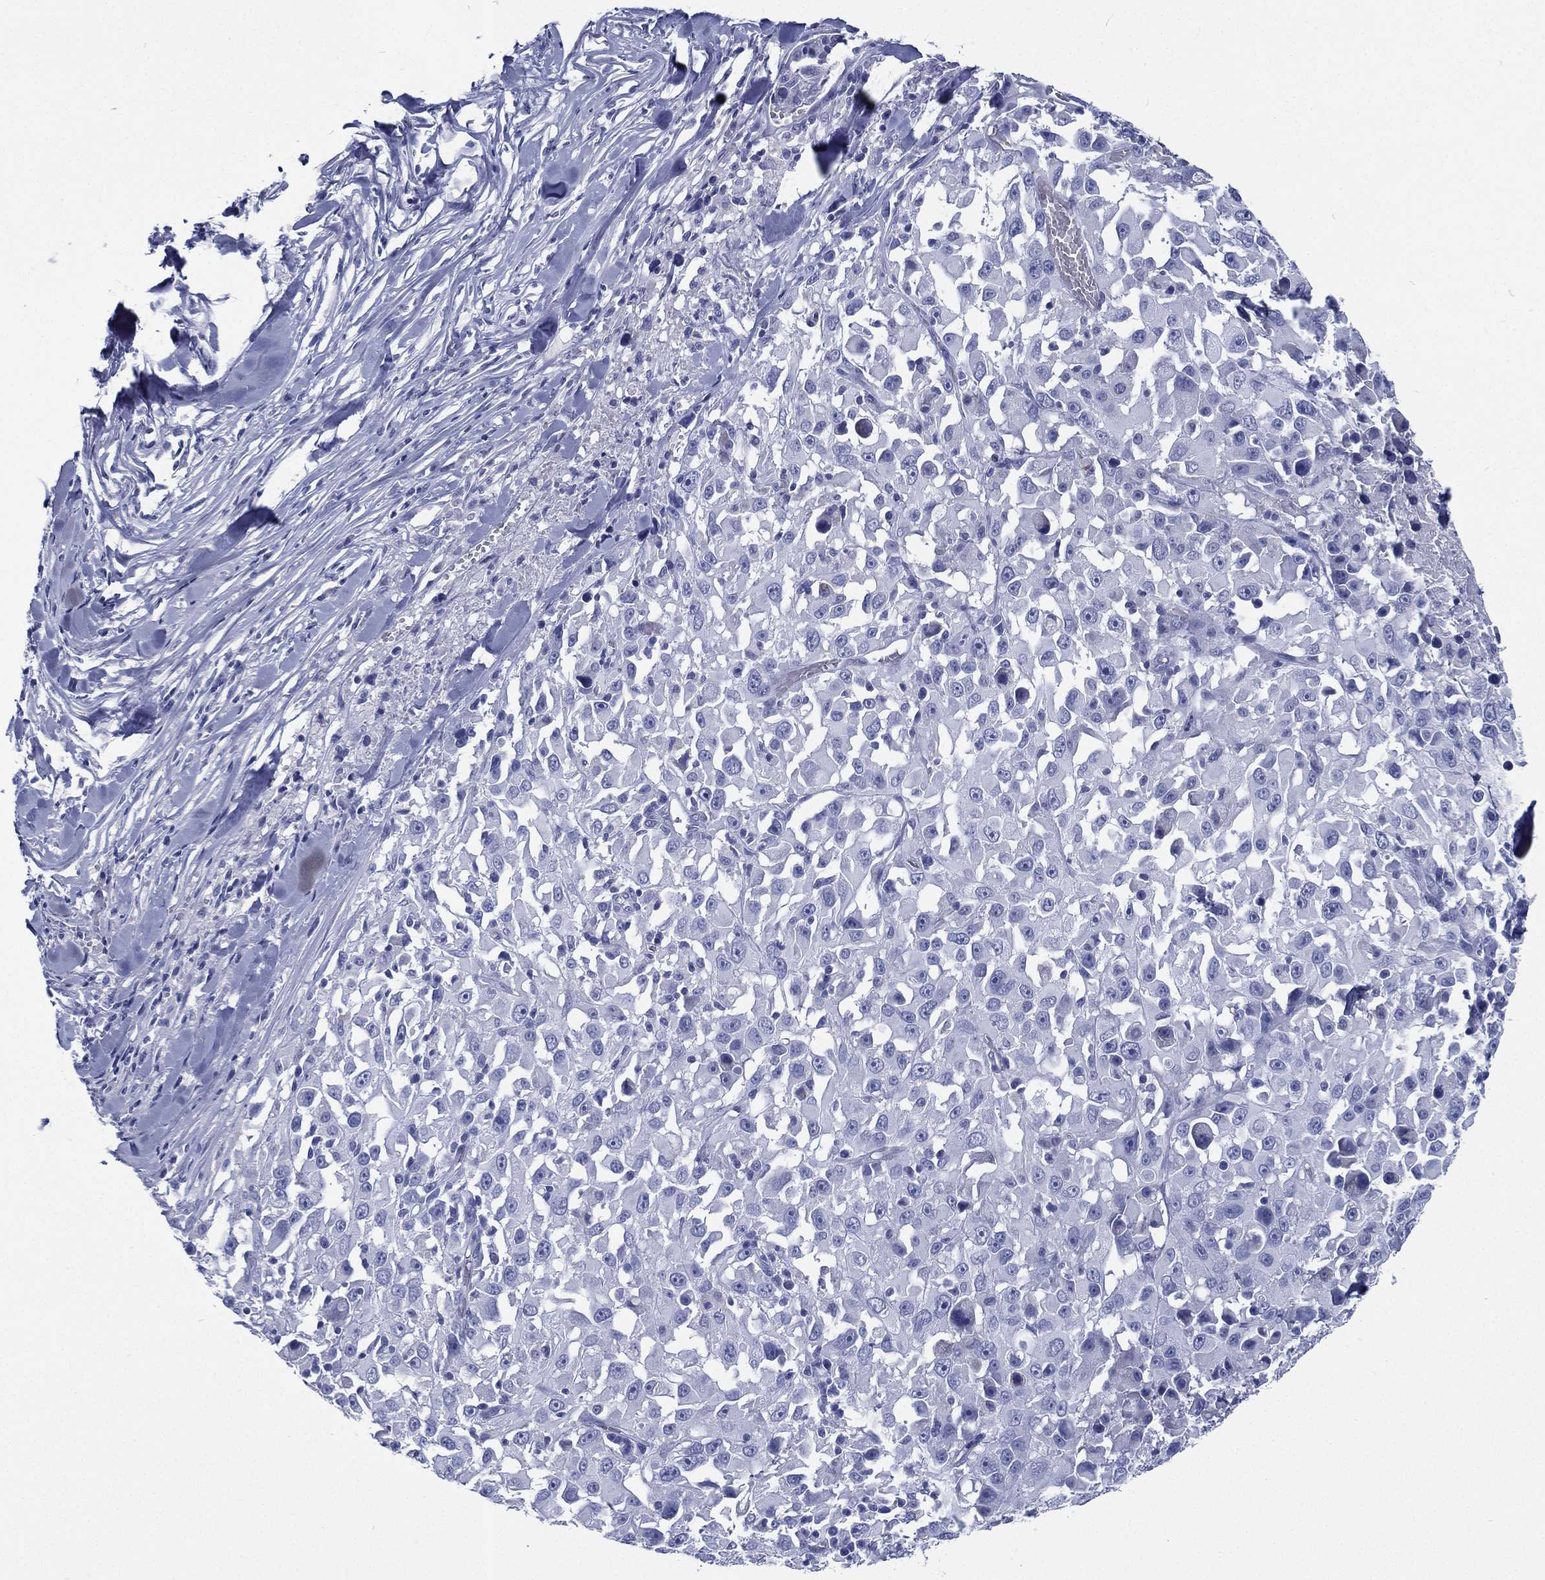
{"staining": {"intensity": "negative", "quantity": "none", "location": "none"}, "tissue": "melanoma", "cell_type": "Tumor cells", "image_type": "cancer", "snomed": [{"axis": "morphology", "description": "Malignant melanoma, Metastatic site"}, {"axis": "topography", "description": "Lymph node"}], "caption": "Immunohistochemical staining of human melanoma displays no significant staining in tumor cells.", "gene": "RSPH4A", "patient": {"sex": "male", "age": 50}}